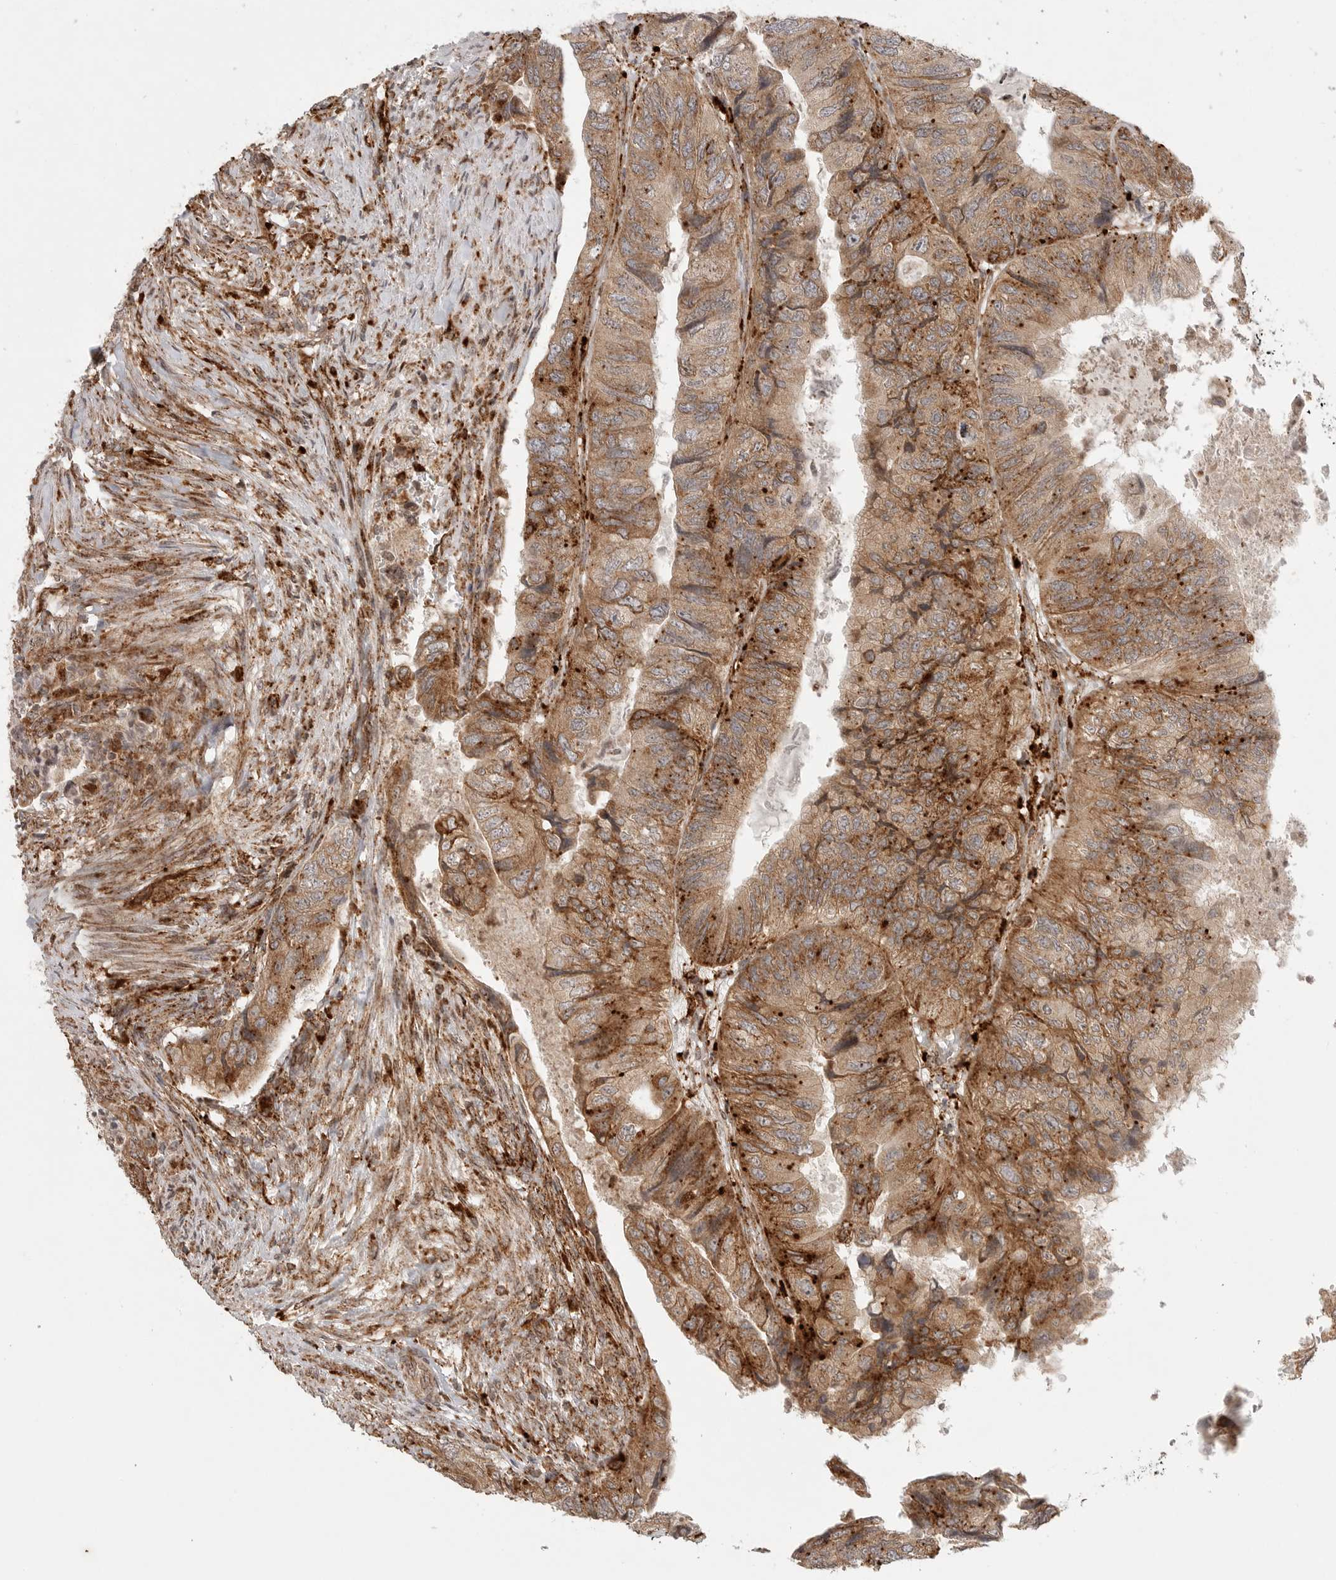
{"staining": {"intensity": "moderate", "quantity": ">75%", "location": "cytoplasmic/membranous"}, "tissue": "colorectal cancer", "cell_type": "Tumor cells", "image_type": "cancer", "snomed": [{"axis": "morphology", "description": "Adenocarcinoma, NOS"}, {"axis": "topography", "description": "Rectum"}], "caption": "Protein expression analysis of colorectal cancer (adenocarcinoma) reveals moderate cytoplasmic/membranous staining in approximately >75% of tumor cells.", "gene": "IDUA", "patient": {"sex": "male", "age": 63}}